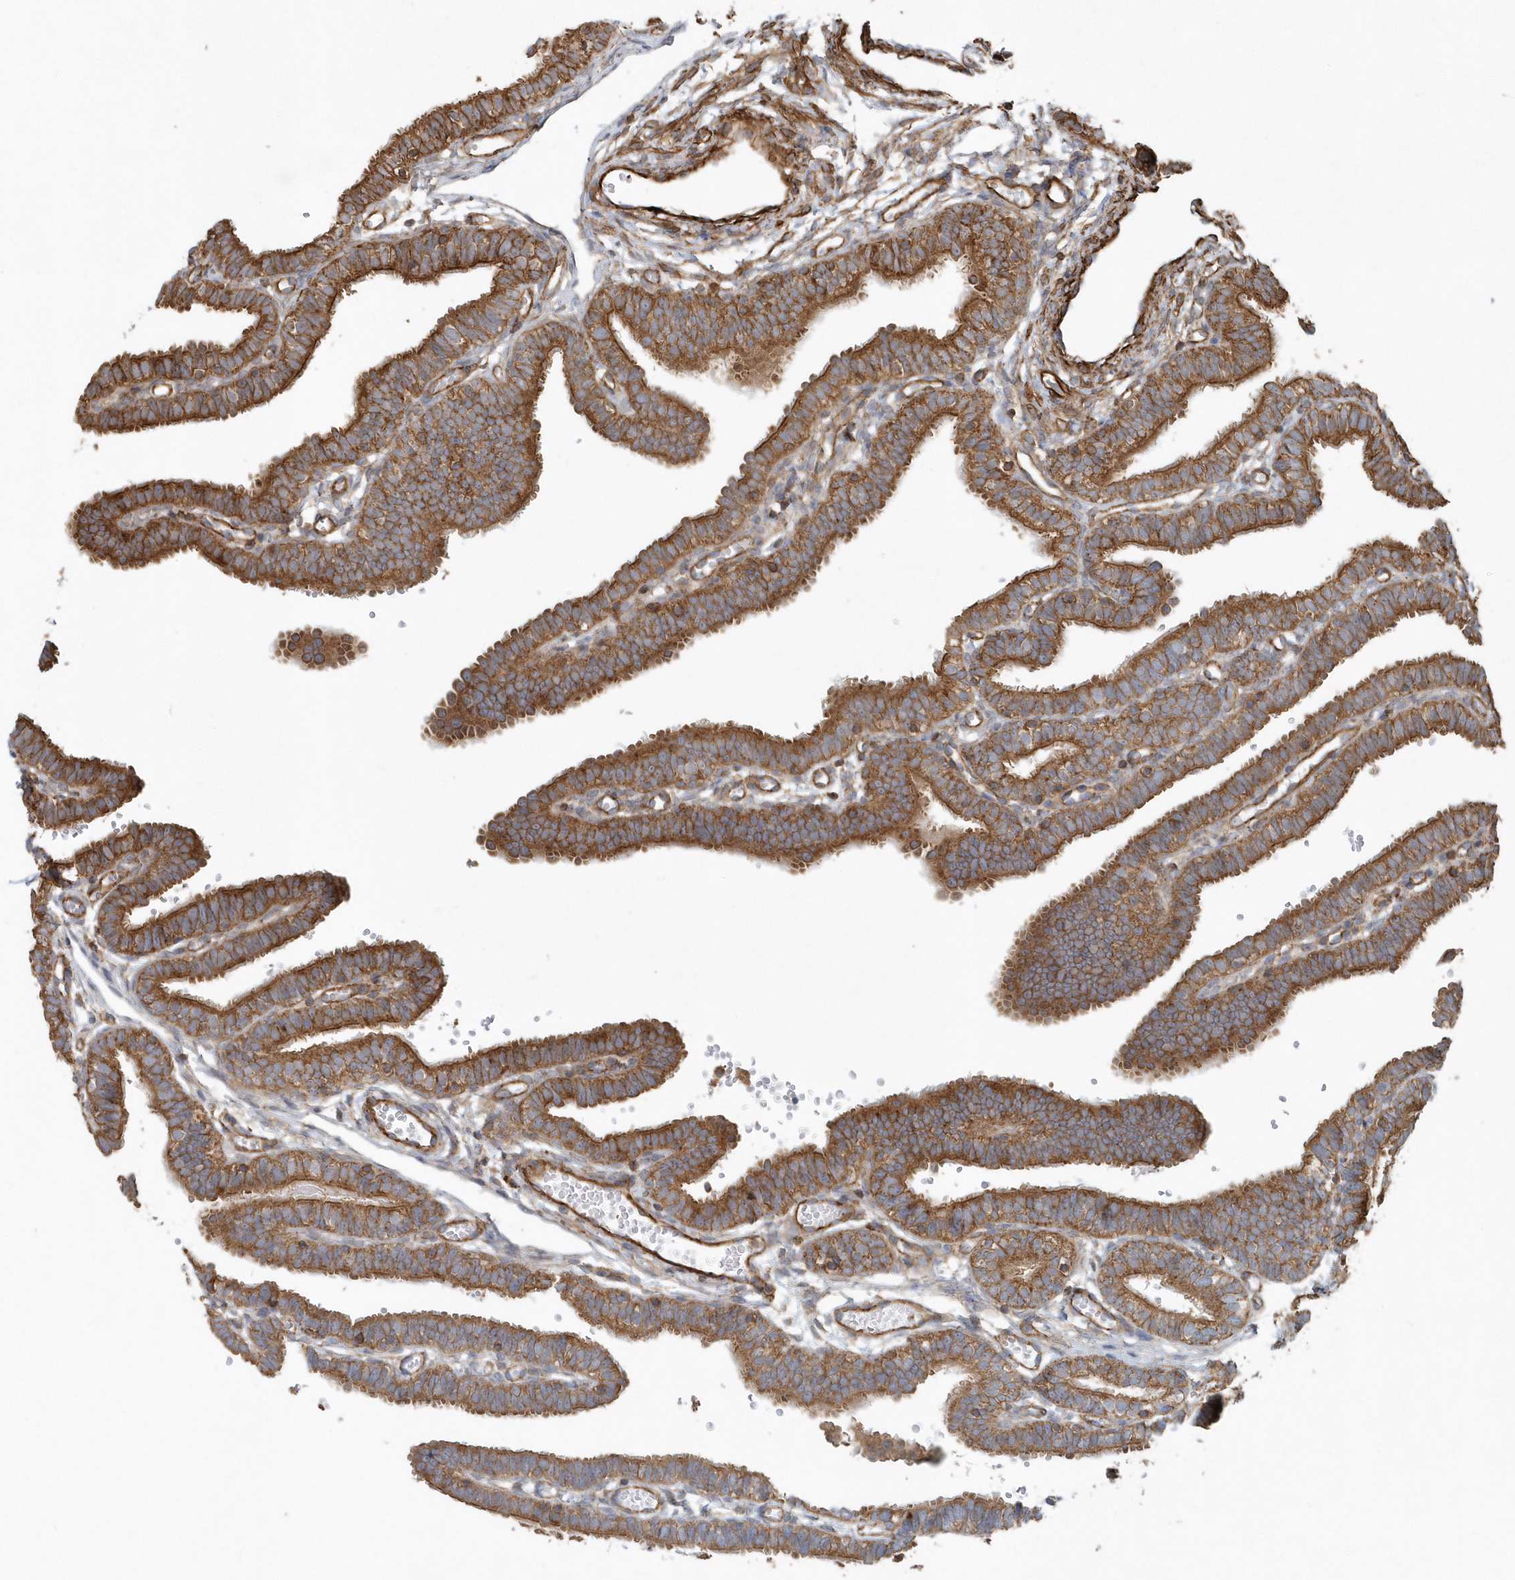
{"staining": {"intensity": "moderate", "quantity": ">75%", "location": "cytoplasmic/membranous"}, "tissue": "fallopian tube", "cell_type": "Glandular cells", "image_type": "normal", "snomed": [{"axis": "morphology", "description": "Normal tissue, NOS"}, {"axis": "topography", "description": "Fallopian tube"}, {"axis": "topography", "description": "Placenta"}], "caption": "An immunohistochemistry (IHC) photomicrograph of benign tissue is shown. Protein staining in brown labels moderate cytoplasmic/membranous positivity in fallopian tube within glandular cells.", "gene": "MMUT", "patient": {"sex": "female", "age": 34}}